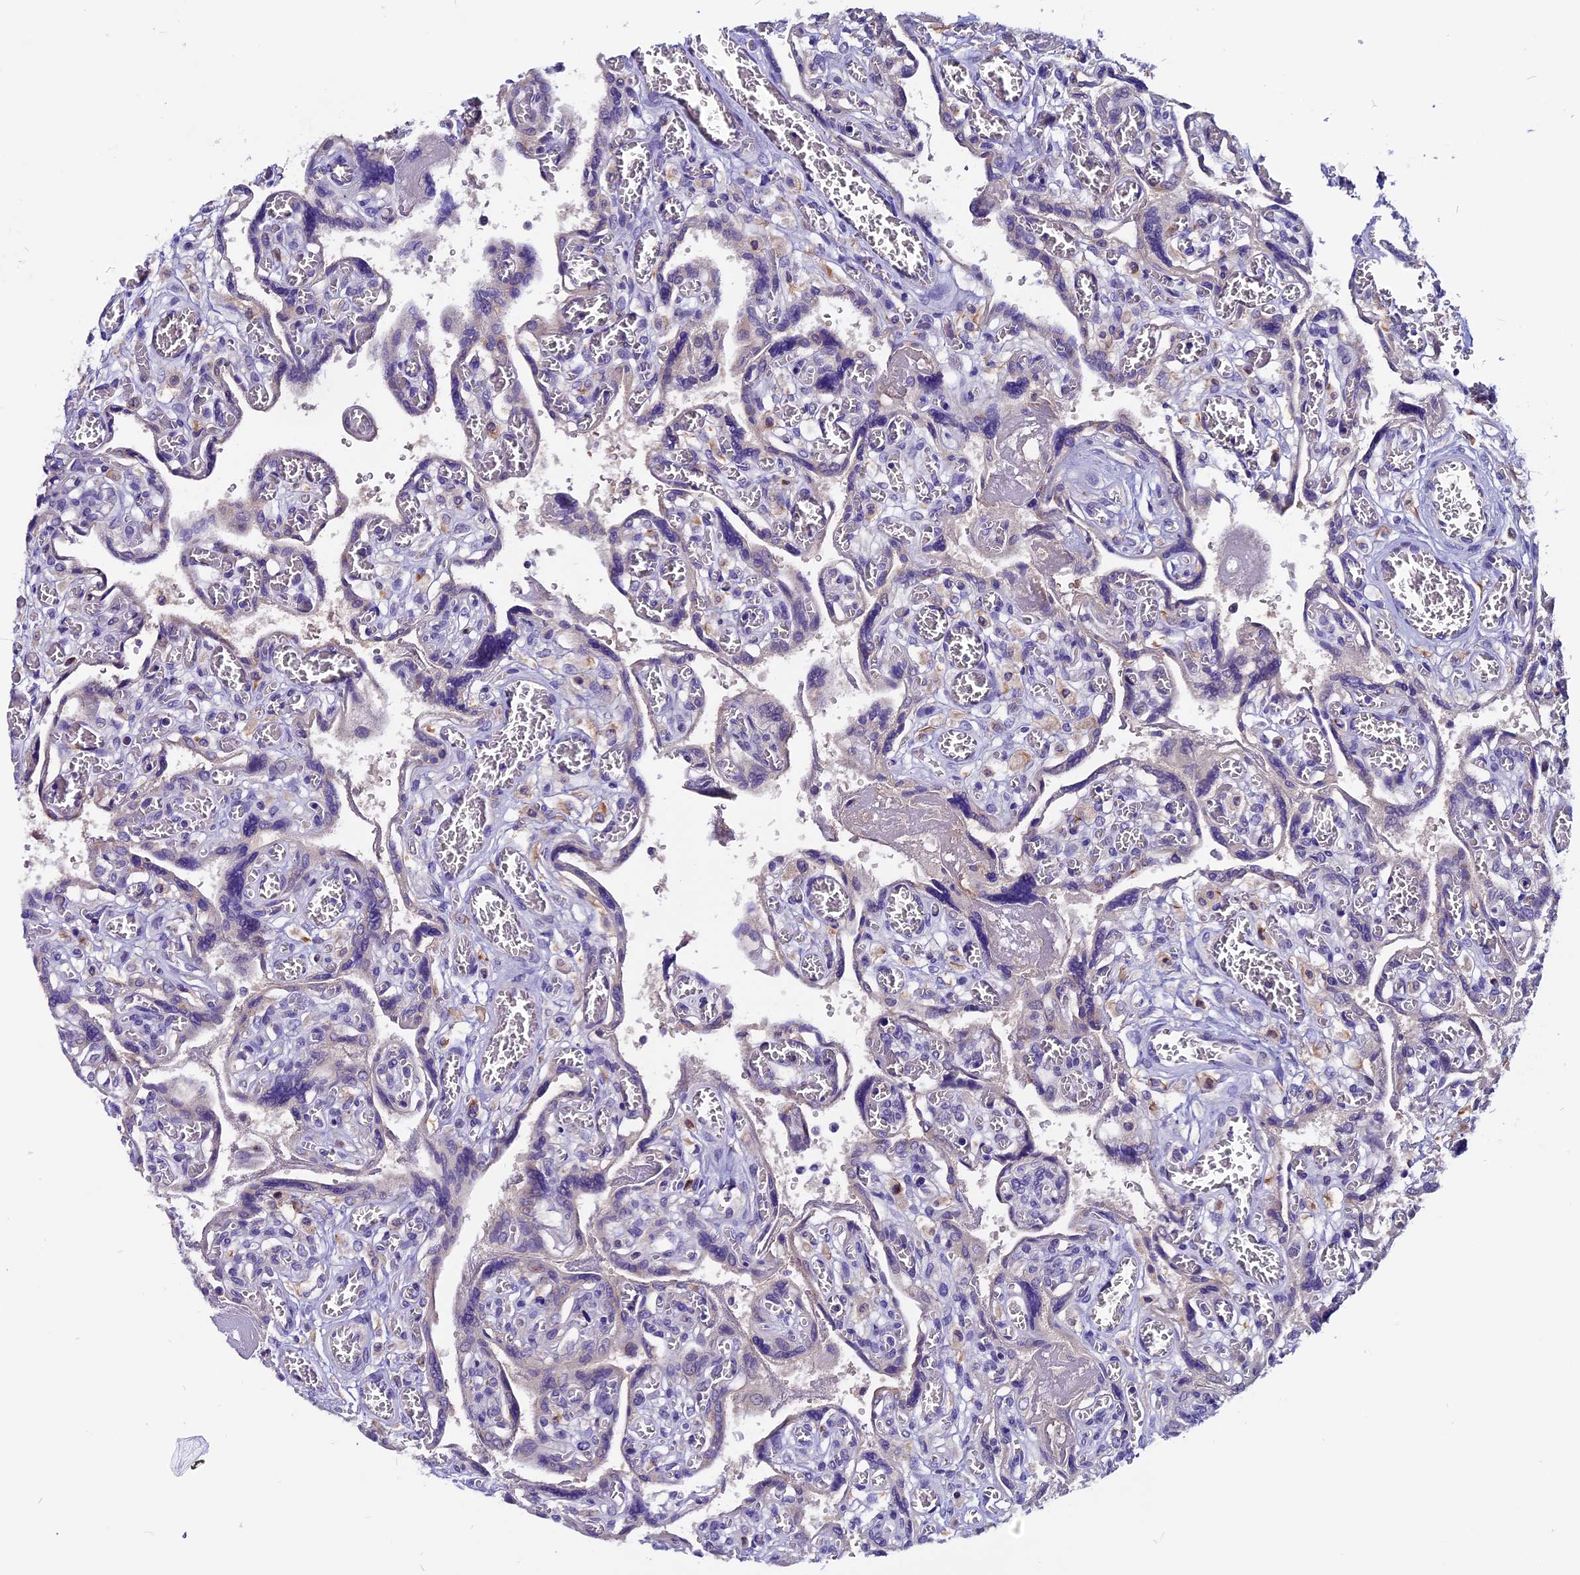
{"staining": {"intensity": "negative", "quantity": "none", "location": "none"}, "tissue": "placenta", "cell_type": "Trophoblastic cells", "image_type": "normal", "snomed": [{"axis": "morphology", "description": "Normal tissue, NOS"}, {"axis": "topography", "description": "Placenta"}], "caption": "IHC micrograph of unremarkable placenta: human placenta stained with DAB (3,3'-diaminobenzidine) reveals no significant protein staining in trophoblastic cells.", "gene": "CCBE1", "patient": {"sex": "female", "age": 39}}